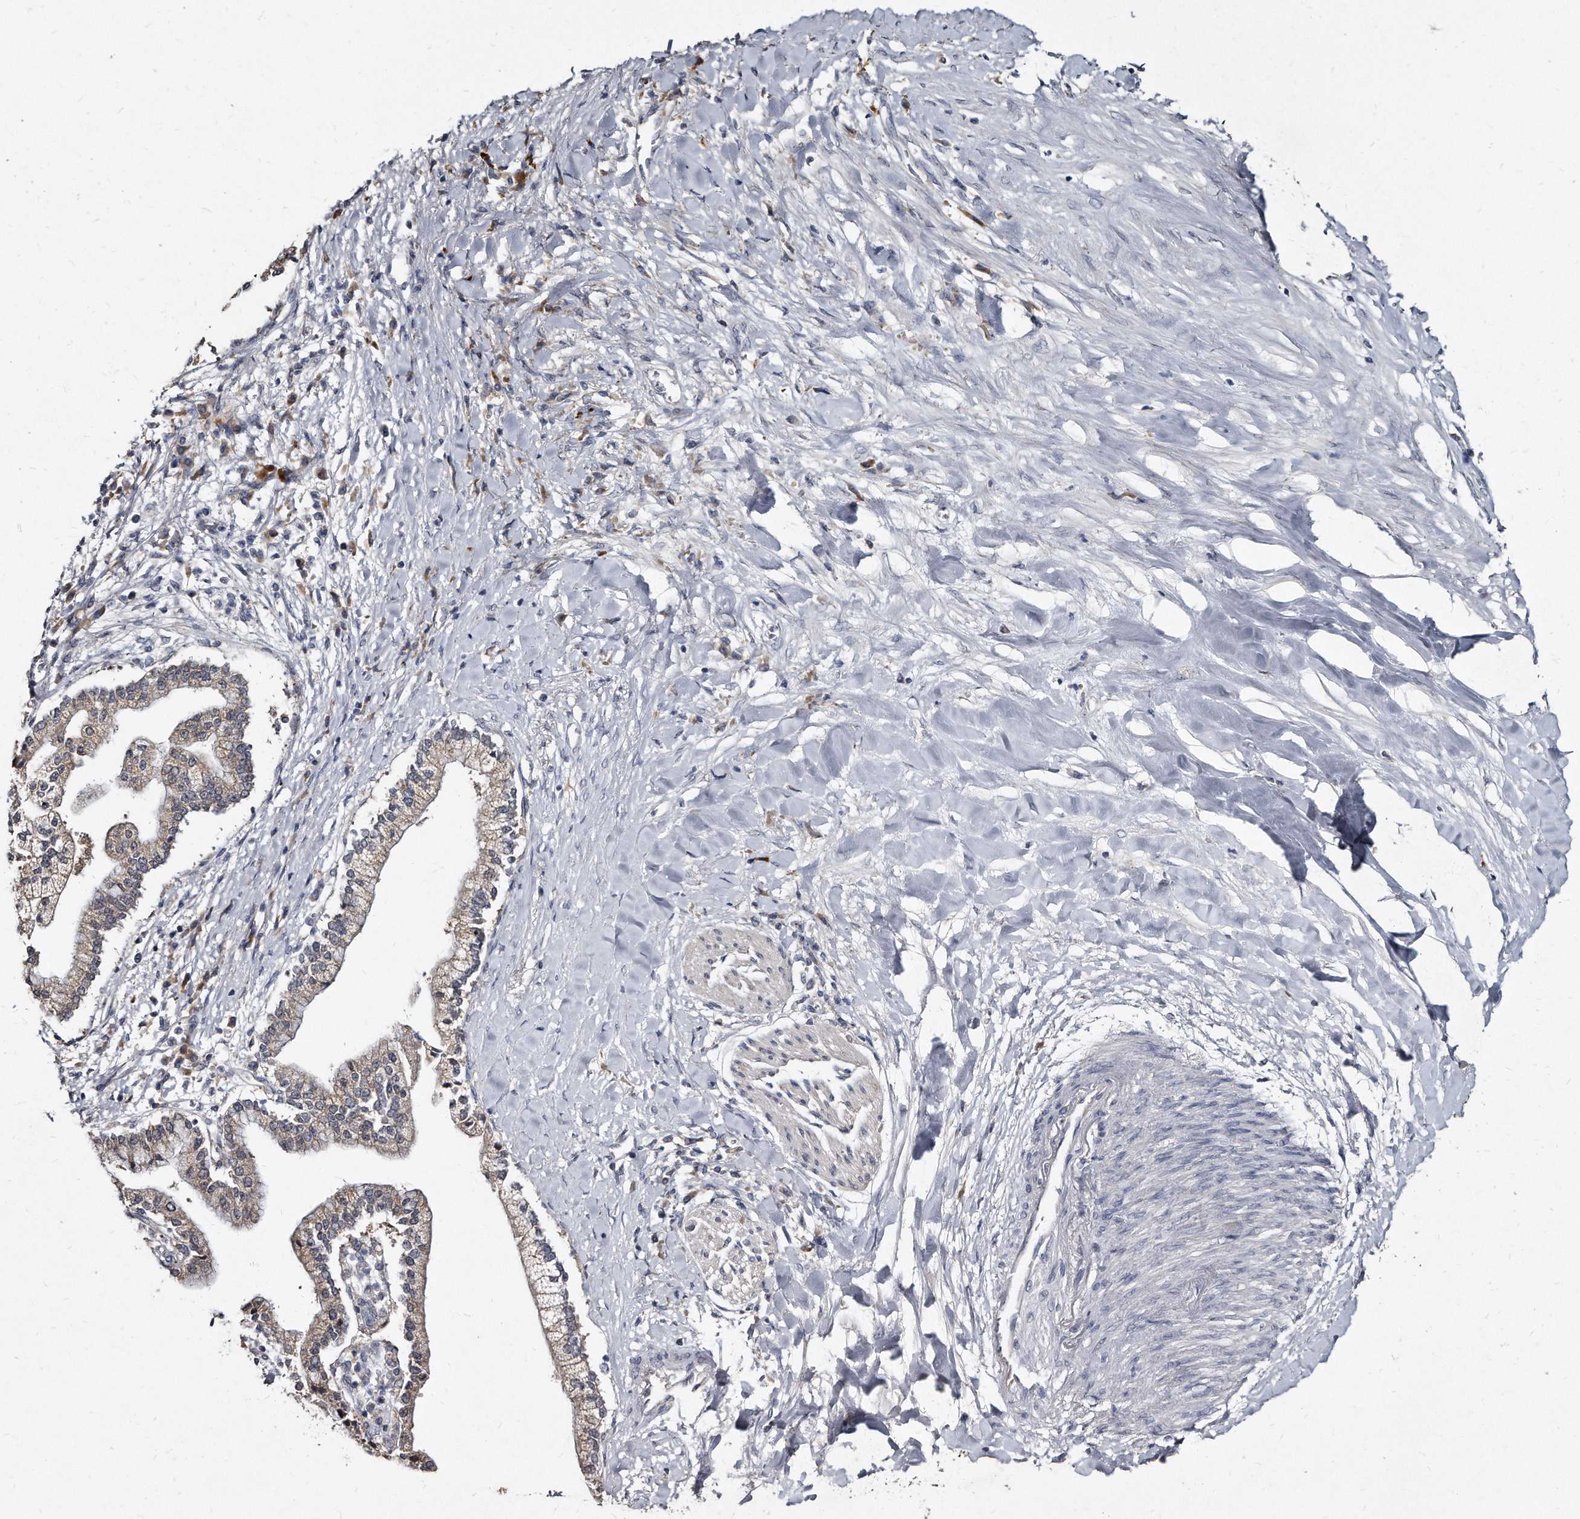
{"staining": {"intensity": "weak", "quantity": "25%-75%", "location": "cytoplasmic/membranous"}, "tissue": "liver cancer", "cell_type": "Tumor cells", "image_type": "cancer", "snomed": [{"axis": "morphology", "description": "Cholangiocarcinoma"}, {"axis": "topography", "description": "Liver"}], "caption": "The histopathology image exhibits immunohistochemical staining of liver cholangiocarcinoma. There is weak cytoplasmic/membranous positivity is appreciated in about 25%-75% of tumor cells.", "gene": "KLHDC3", "patient": {"sex": "male", "age": 50}}